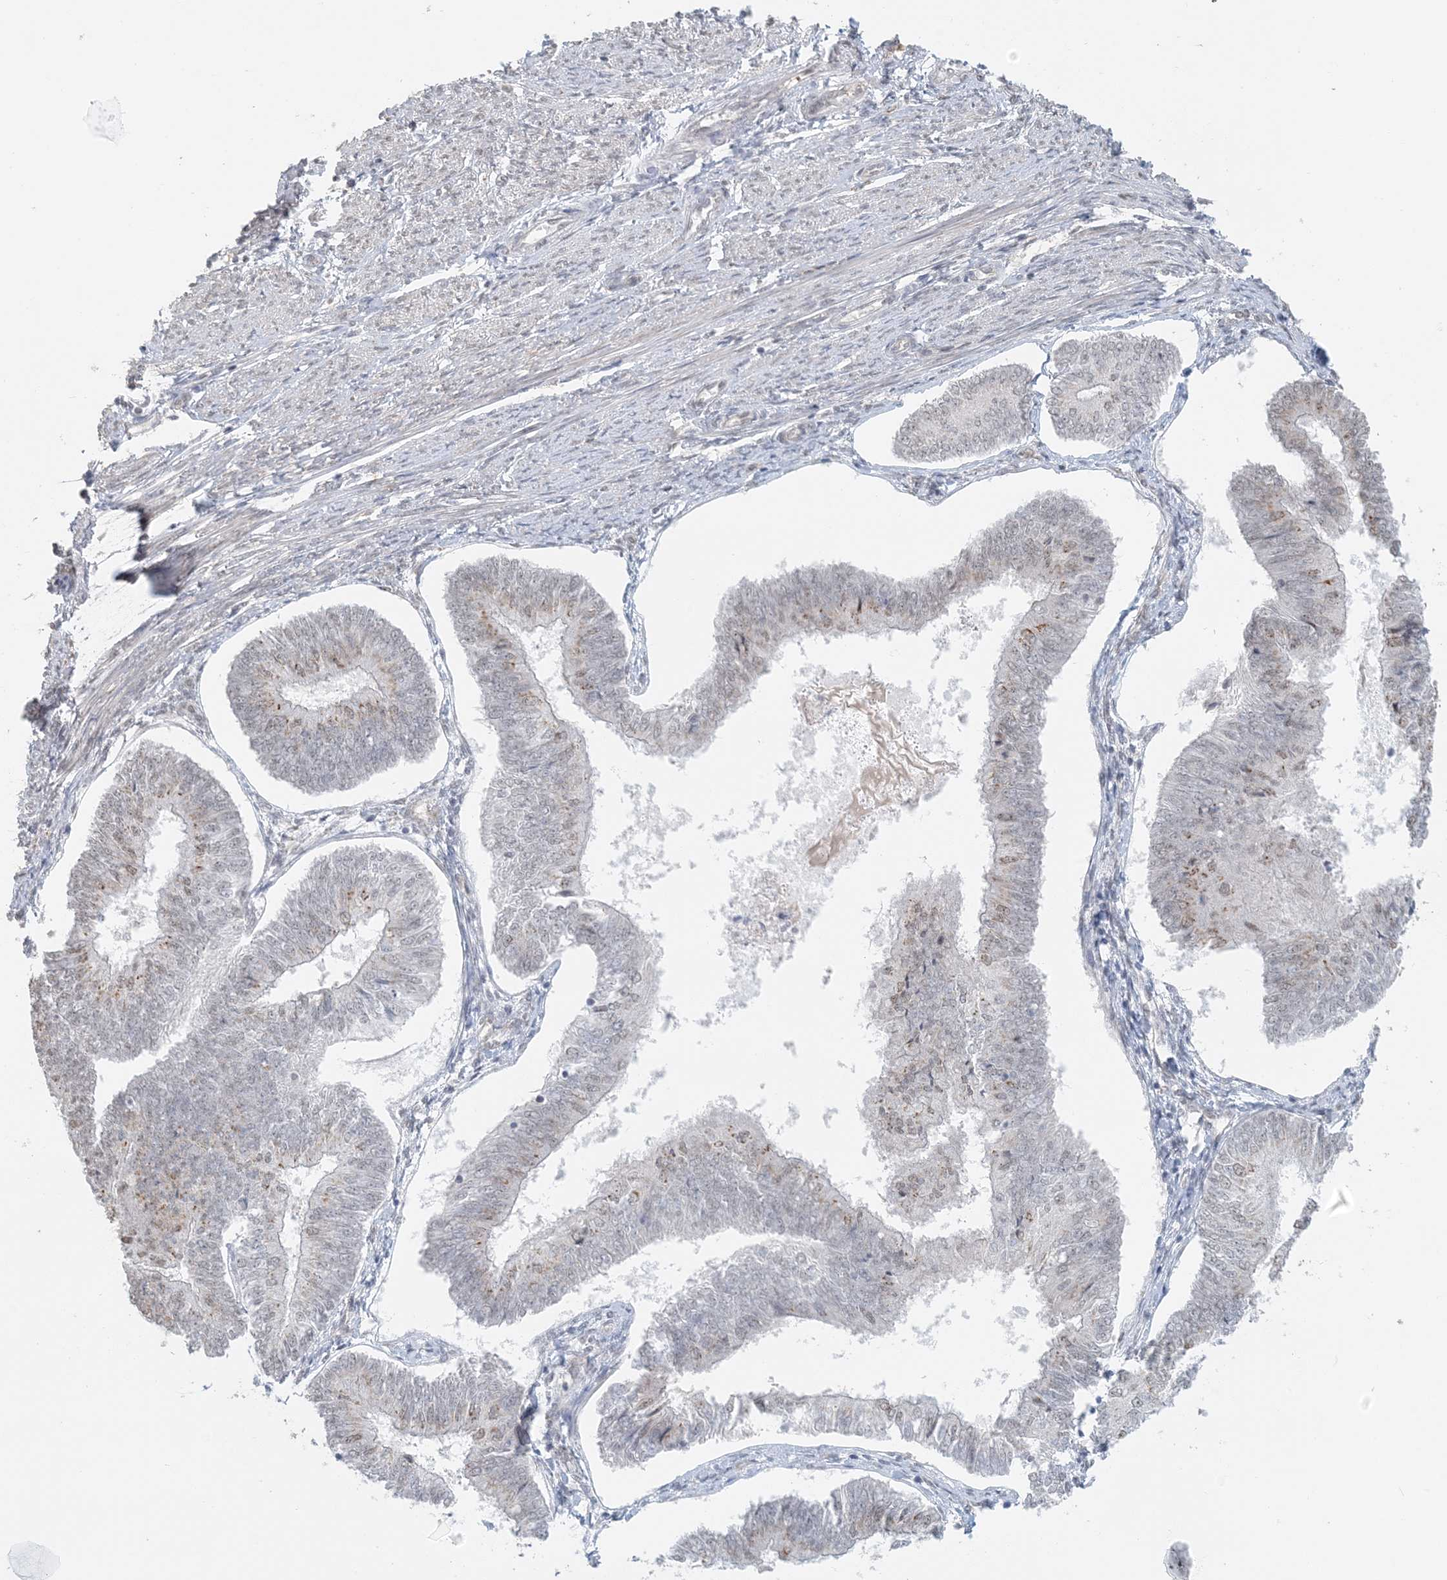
{"staining": {"intensity": "weak", "quantity": "<25%", "location": "cytoplasmic/membranous"}, "tissue": "endometrial cancer", "cell_type": "Tumor cells", "image_type": "cancer", "snomed": [{"axis": "morphology", "description": "Adenocarcinoma, NOS"}, {"axis": "topography", "description": "Endometrium"}], "caption": "DAB (3,3'-diaminobenzidine) immunohistochemical staining of adenocarcinoma (endometrial) demonstrates no significant staining in tumor cells. The staining is performed using DAB brown chromogen with nuclei counter-stained in using hematoxylin.", "gene": "ZCCHC4", "patient": {"sex": "female", "age": 58}}